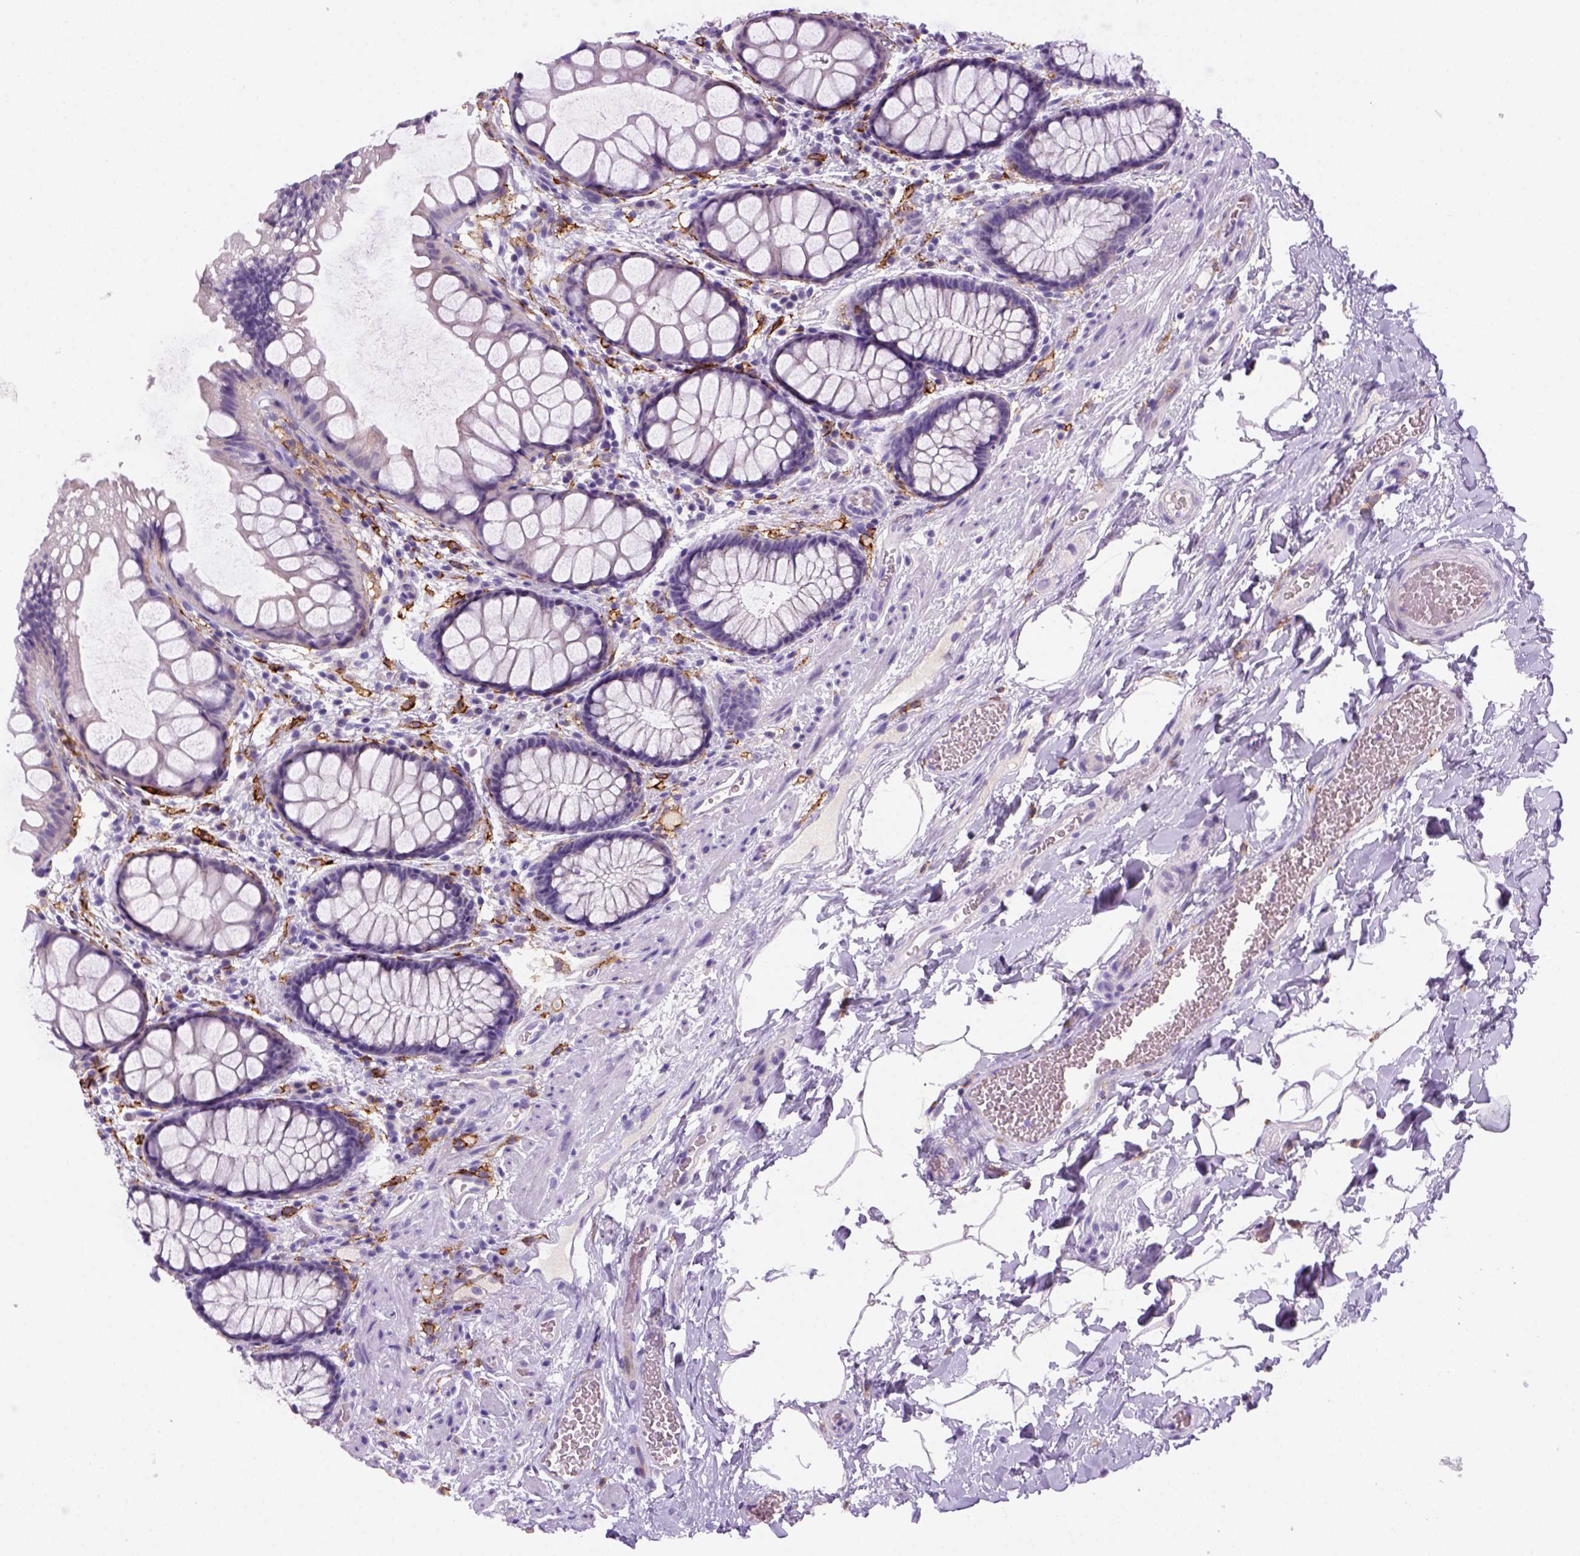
{"staining": {"intensity": "negative", "quantity": "none", "location": "none"}, "tissue": "rectum", "cell_type": "Glandular cells", "image_type": "normal", "snomed": [{"axis": "morphology", "description": "Normal tissue, NOS"}, {"axis": "topography", "description": "Rectum"}], "caption": "The micrograph shows no significant staining in glandular cells of rectum. (DAB (3,3'-diaminobenzidine) immunohistochemistry visualized using brightfield microscopy, high magnification).", "gene": "CD14", "patient": {"sex": "female", "age": 62}}